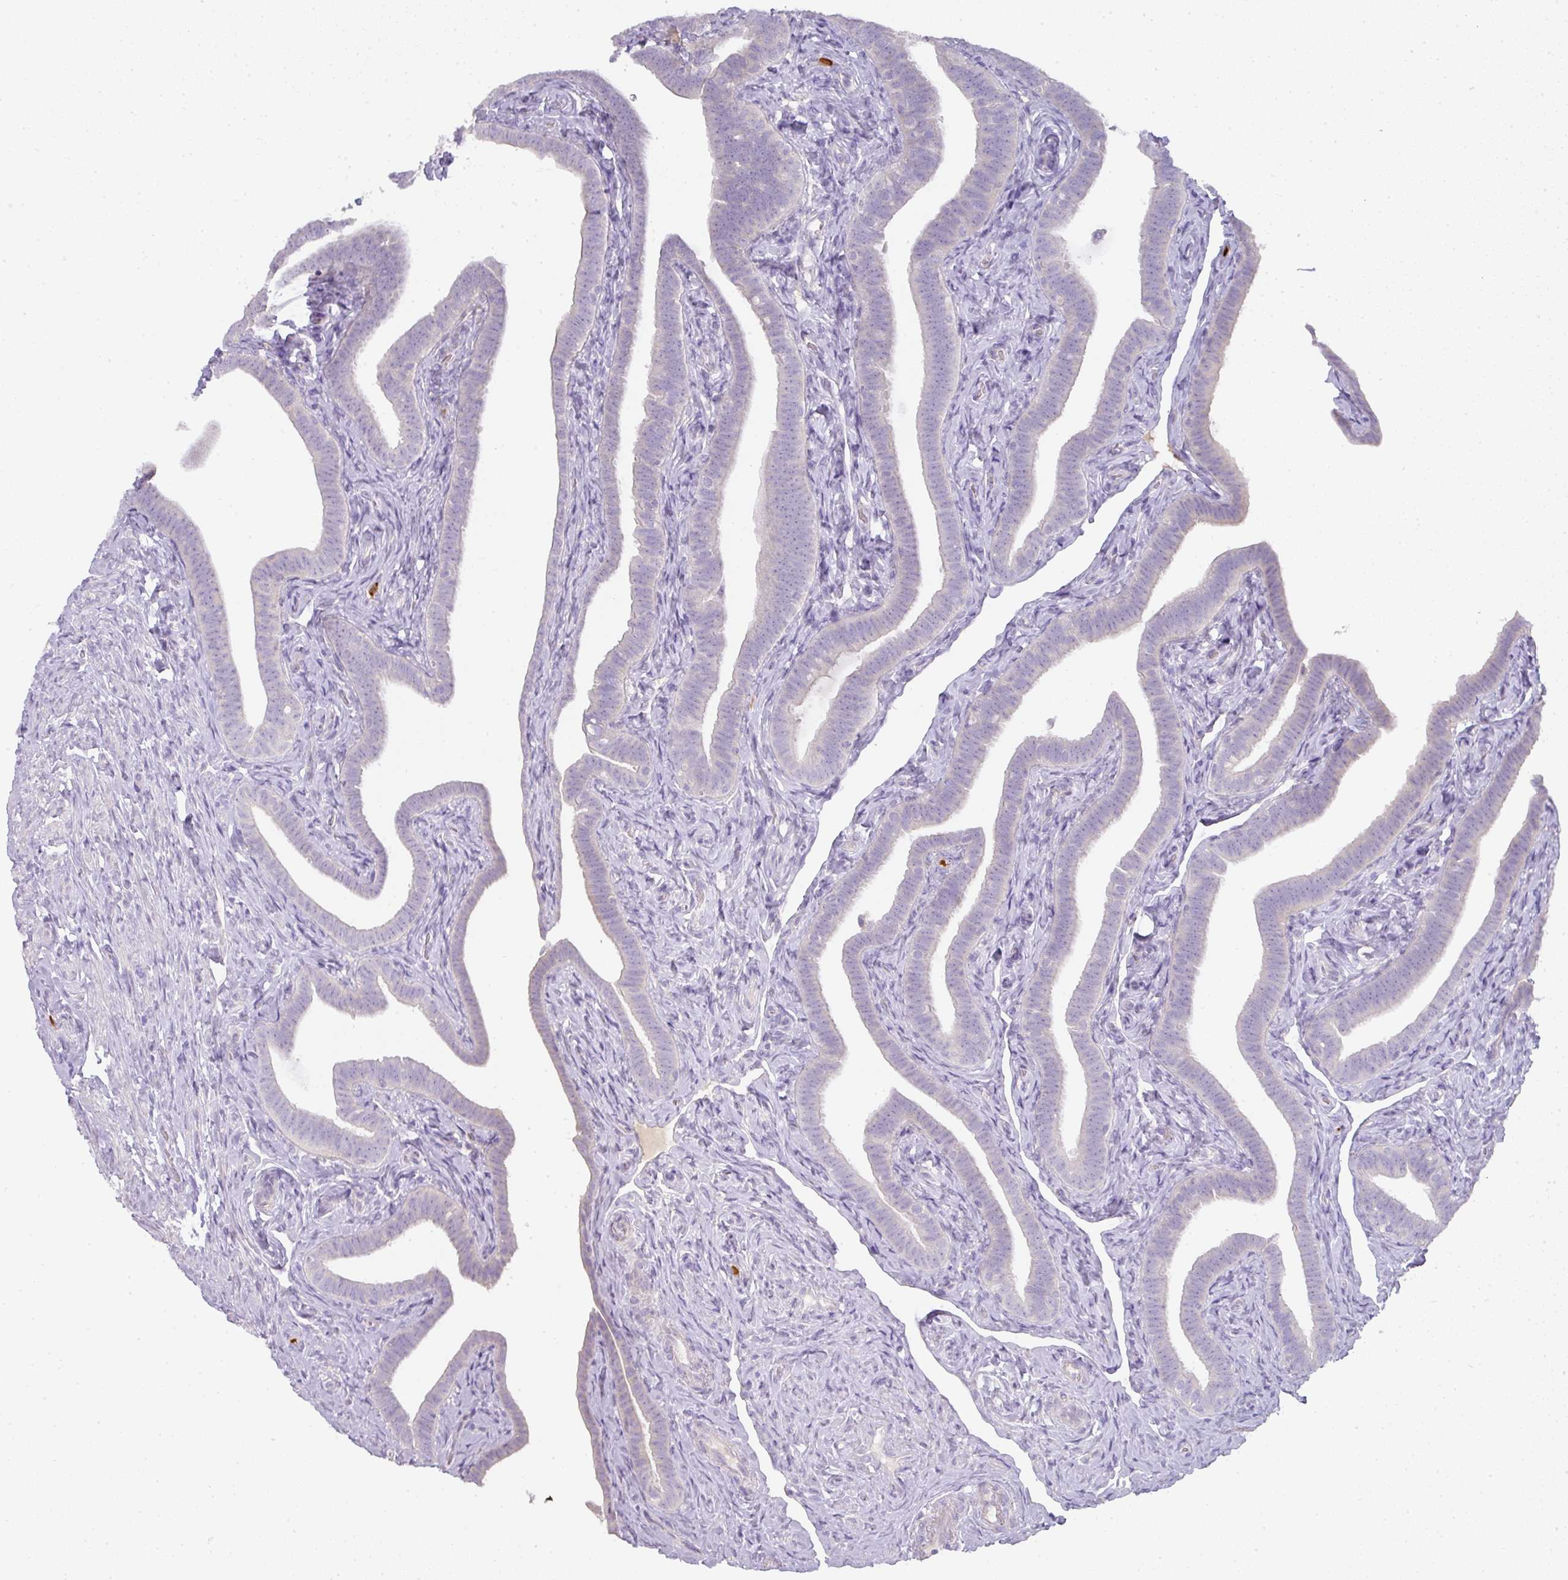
{"staining": {"intensity": "negative", "quantity": "none", "location": "none"}, "tissue": "fallopian tube", "cell_type": "Glandular cells", "image_type": "normal", "snomed": [{"axis": "morphology", "description": "Normal tissue, NOS"}, {"axis": "topography", "description": "Fallopian tube"}], "caption": "The immunohistochemistry image has no significant staining in glandular cells of fallopian tube.", "gene": "HHEX", "patient": {"sex": "female", "age": 69}}